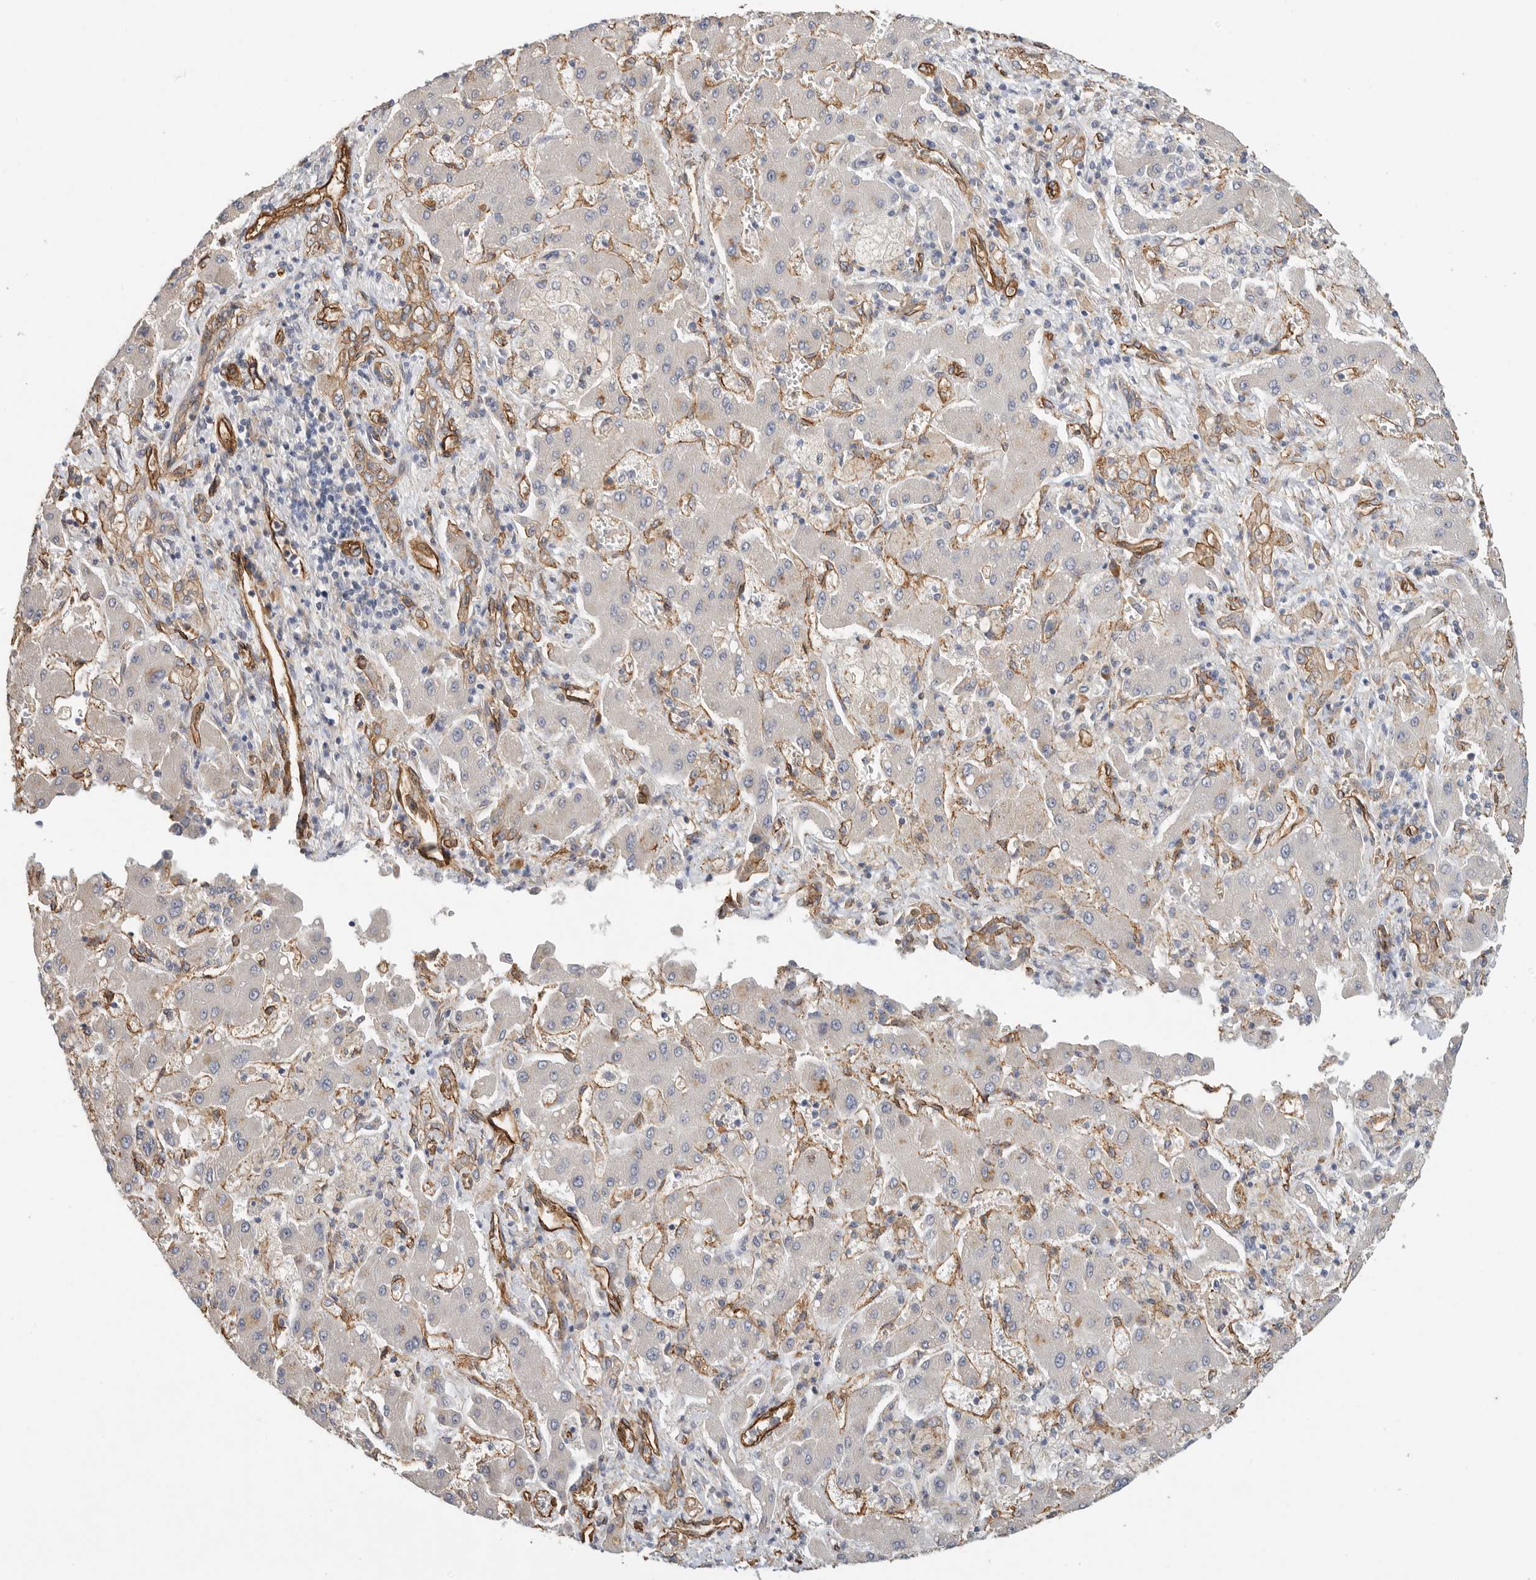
{"staining": {"intensity": "negative", "quantity": "none", "location": "none"}, "tissue": "liver cancer", "cell_type": "Tumor cells", "image_type": "cancer", "snomed": [{"axis": "morphology", "description": "Cholangiocarcinoma"}, {"axis": "topography", "description": "Liver"}], "caption": "This is an immunohistochemistry (IHC) photomicrograph of liver cholangiocarcinoma. There is no staining in tumor cells.", "gene": "JMJD4", "patient": {"sex": "male", "age": 50}}